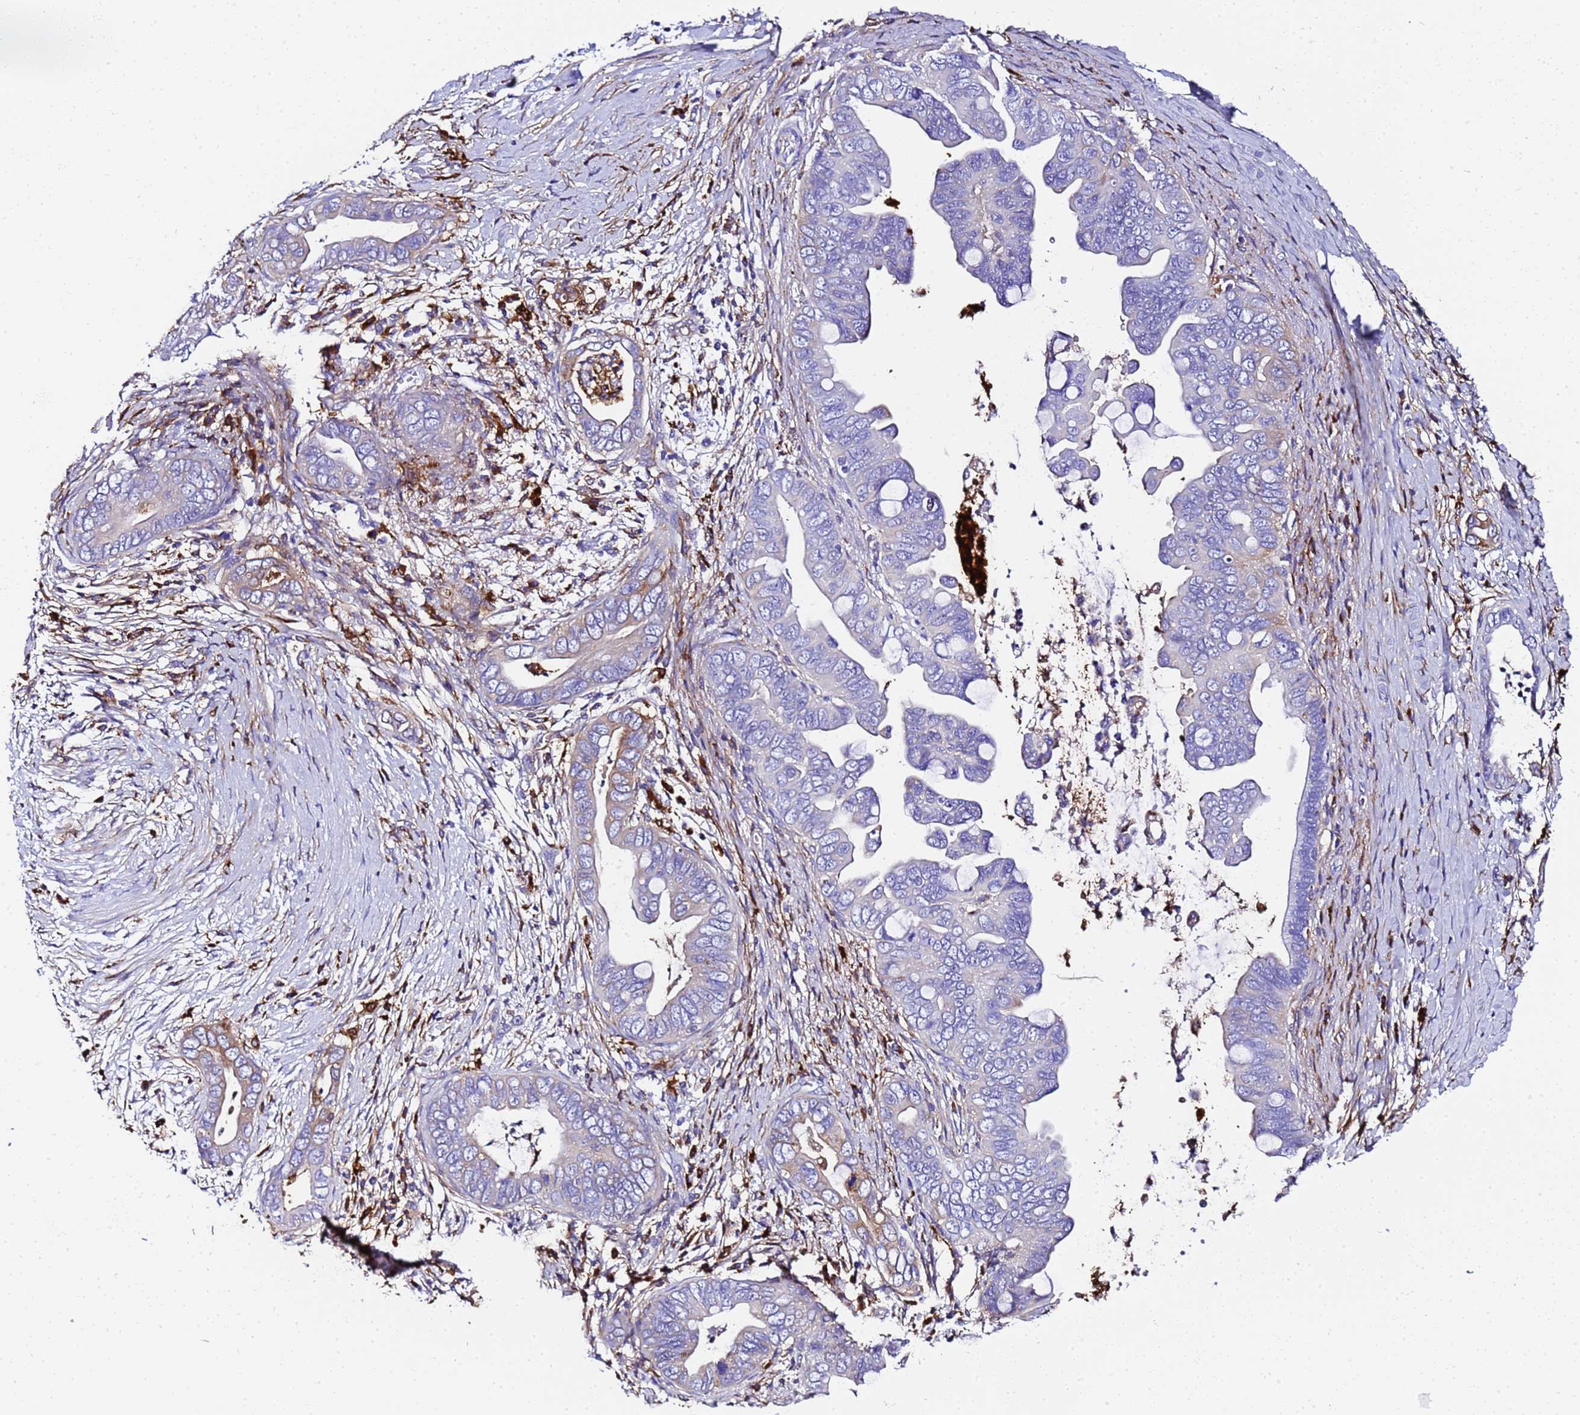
{"staining": {"intensity": "weak", "quantity": "<25%", "location": "cytoplasmic/membranous"}, "tissue": "pancreatic cancer", "cell_type": "Tumor cells", "image_type": "cancer", "snomed": [{"axis": "morphology", "description": "Adenocarcinoma, NOS"}, {"axis": "topography", "description": "Pancreas"}], "caption": "Immunohistochemistry of human pancreatic cancer (adenocarcinoma) reveals no expression in tumor cells.", "gene": "FTL", "patient": {"sex": "male", "age": 75}}